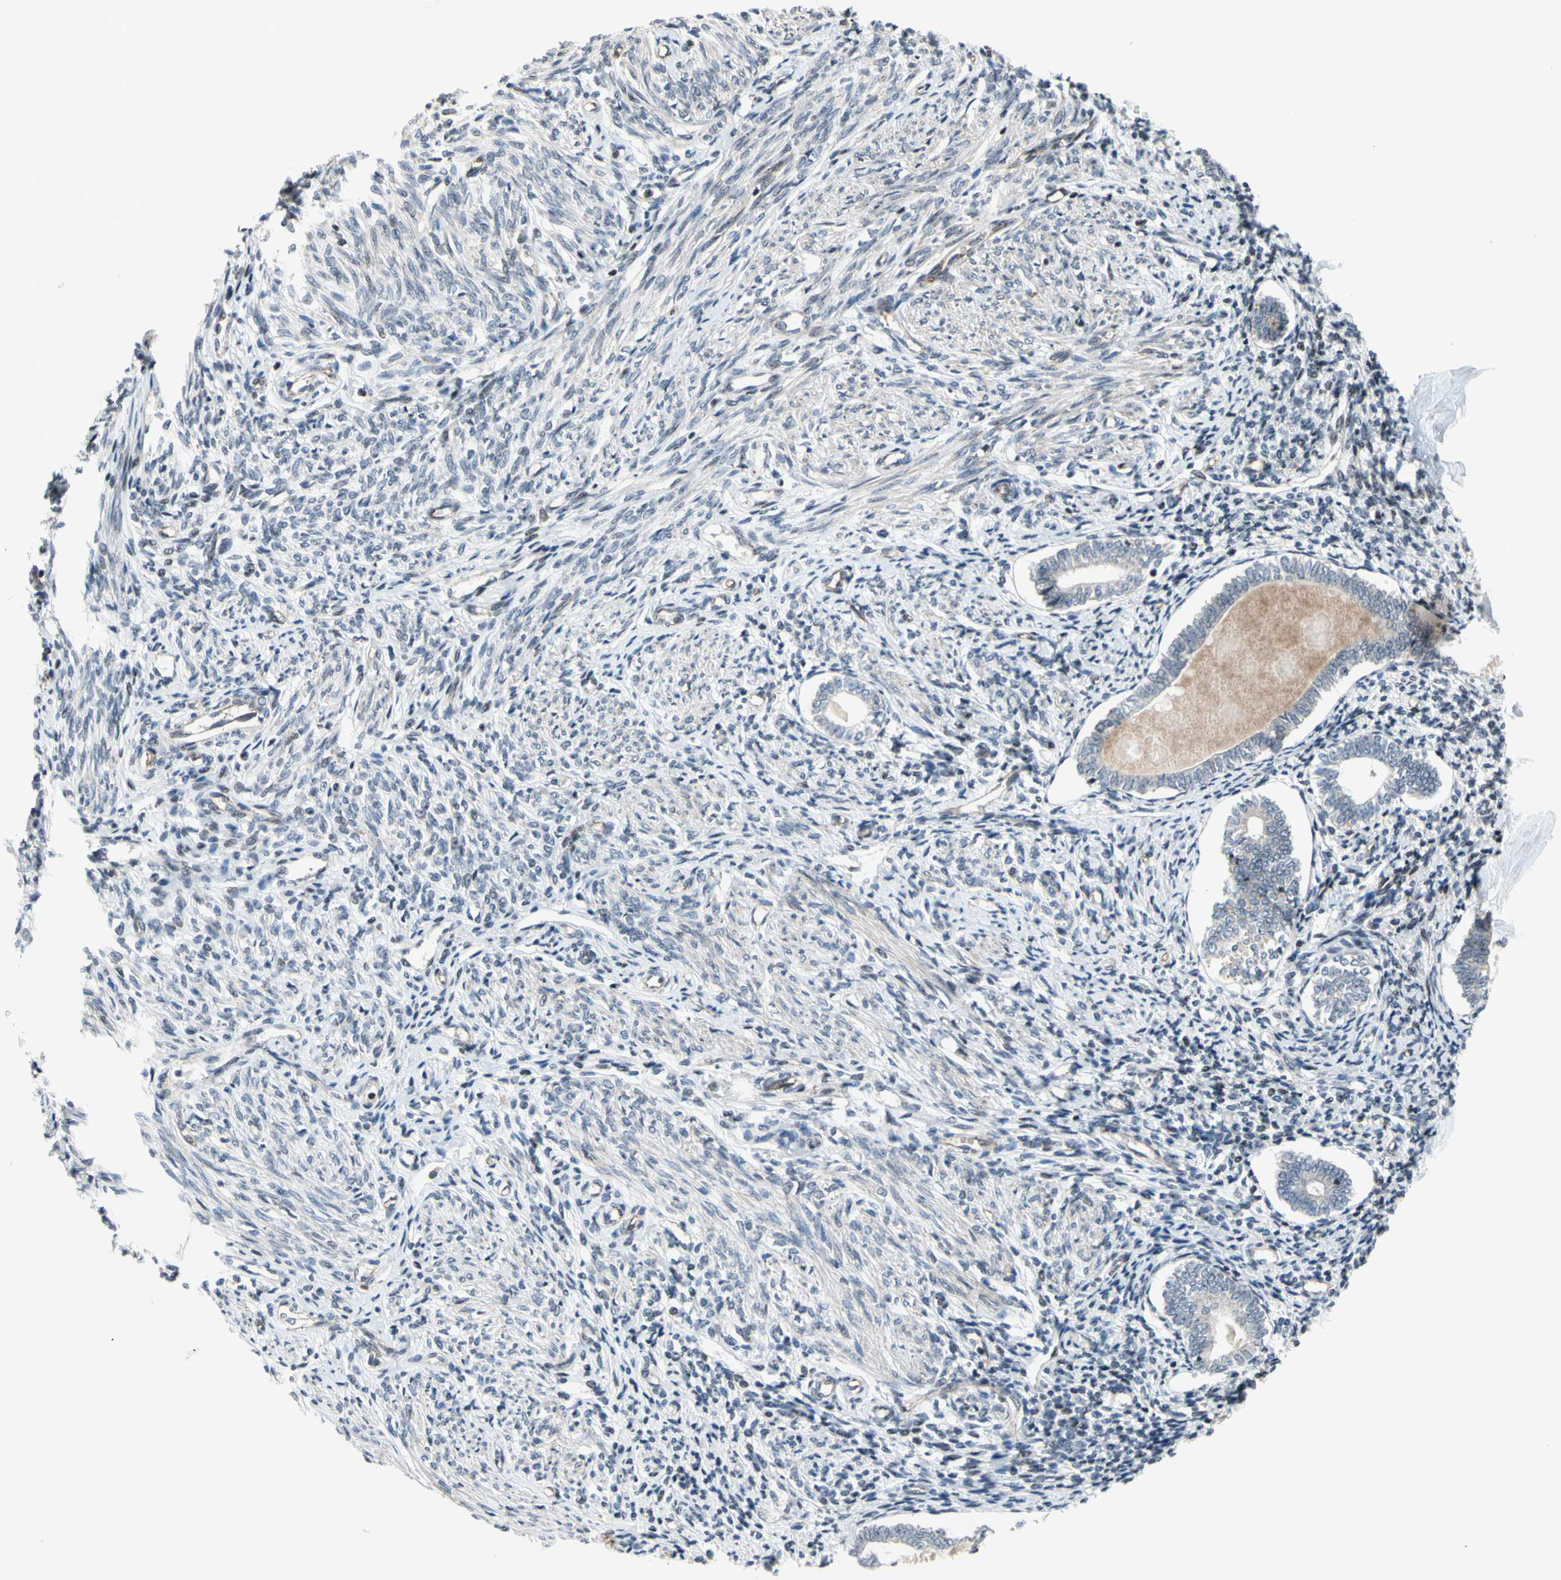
{"staining": {"intensity": "weak", "quantity": "25%-75%", "location": "cytoplasmic/membranous,nuclear"}, "tissue": "endometrium", "cell_type": "Cells in endometrial stroma", "image_type": "normal", "snomed": [{"axis": "morphology", "description": "Normal tissue, NOS"}, {"axis": "topography", "description": "Endometrium"}], "caption": "A low amount of weak cytoplasmic/membranous,nuclear staining is appreciated in approximately 25%-75% of cells in endometrial stroma in benign endometrium. (DAB (3,3'-diaminobenzidine) = brown stain, brightfield microscopy at high magnification).", "gene": "XPO1", "patient": {"sex": "female", "age": 71}}